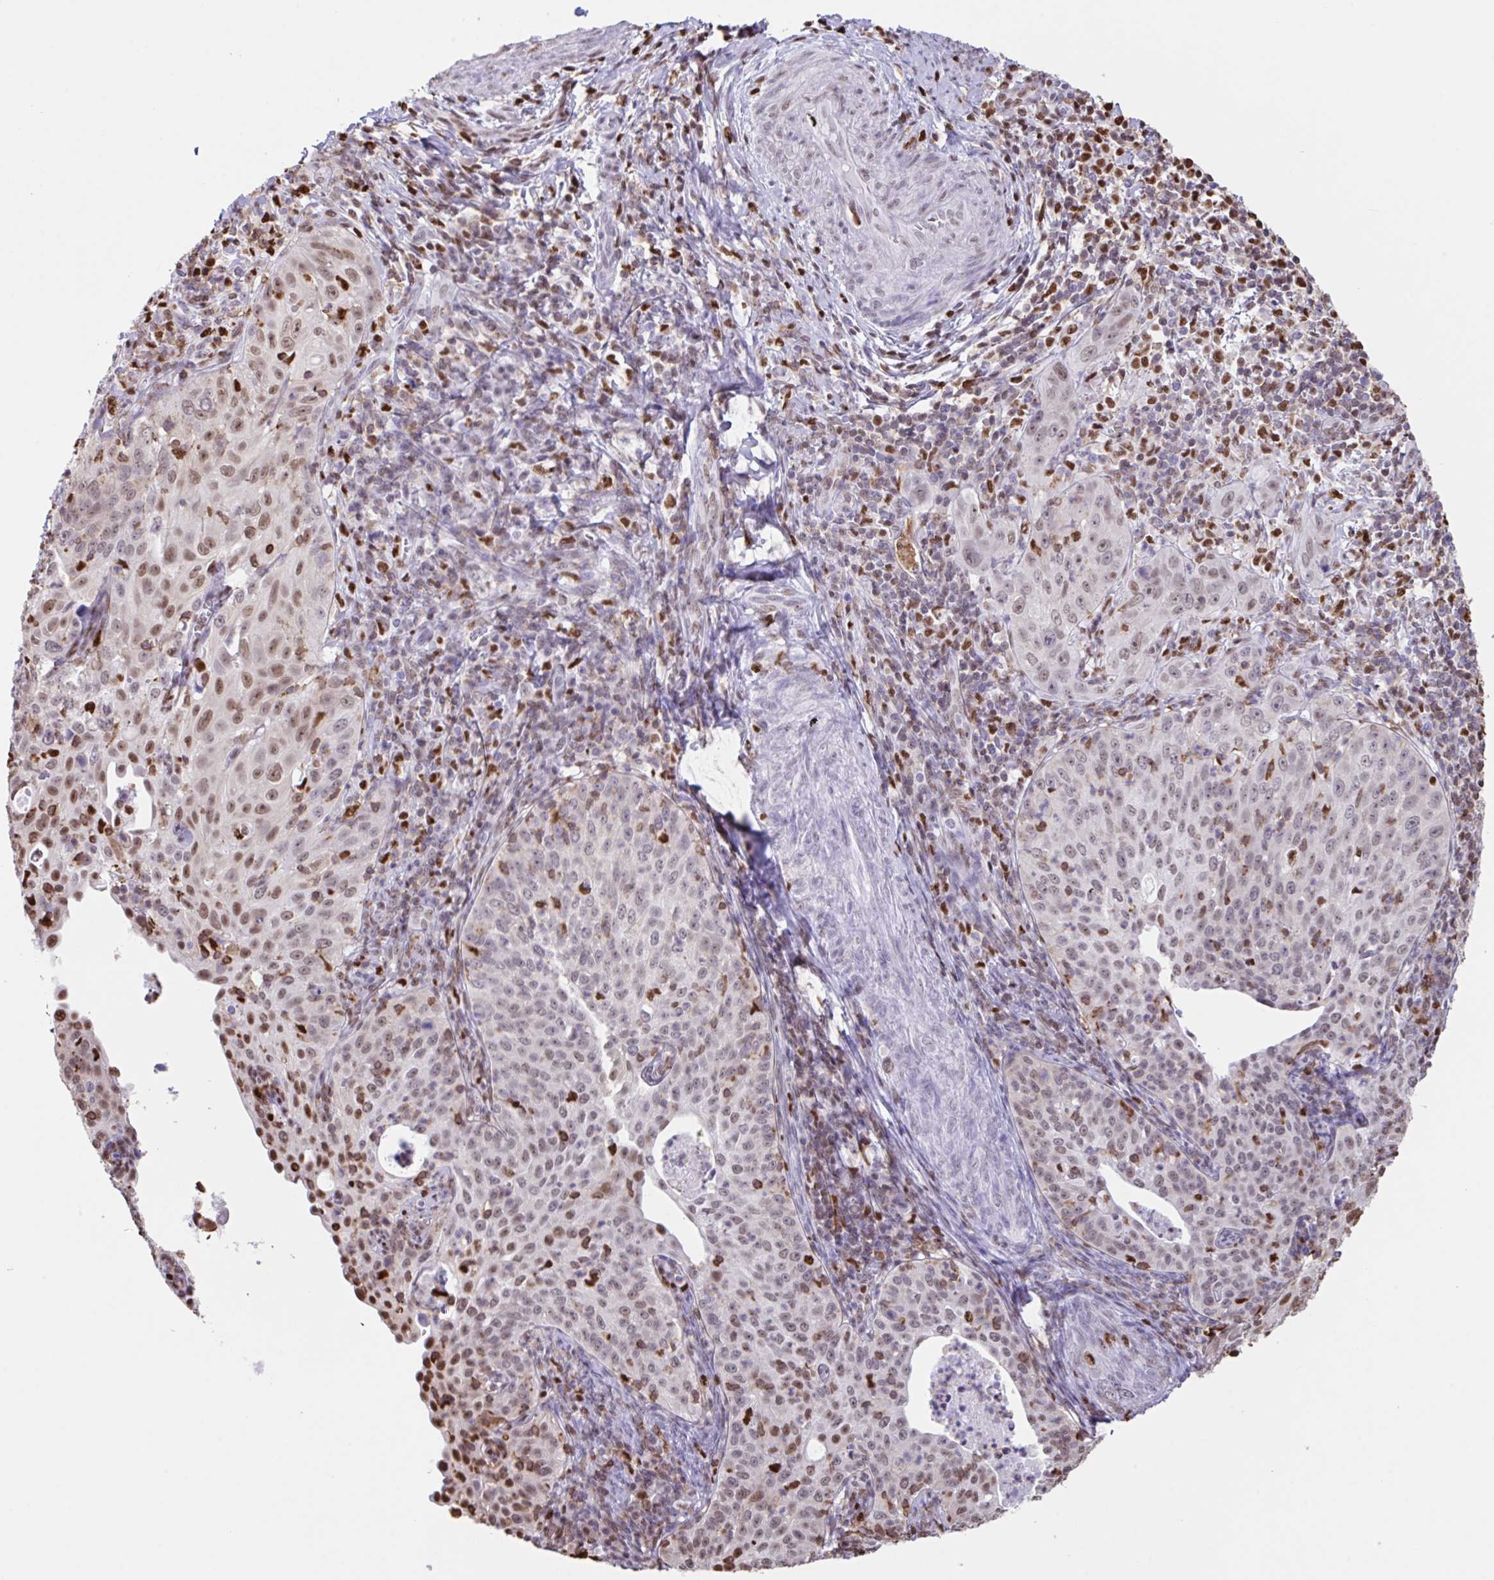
{"staining": {"intensity": "moderate", "quantity": "25%-75%", "location": "nuclear"}, "tissue": "cervical cancer", "cell_type": "Tumor cells", "image_type": "cancer", "snomed": [{"axis": "morphology", "description": "Squamous cell carcinoma, NOS"}, {"axis": "topography", "description": "Cervix"}], "caption": "The image displays immunohistochemical staining of cervical cancer. There is moderate nuclear positivity is present in approximately 25%-75% of tumor cells. (DAB (3,3'-diaminobenzidine) IHC, brown staining for protein, blue staining for nuclei).", "gene": "BTBD10", "patient": {"sex": "female", "age": 30}}